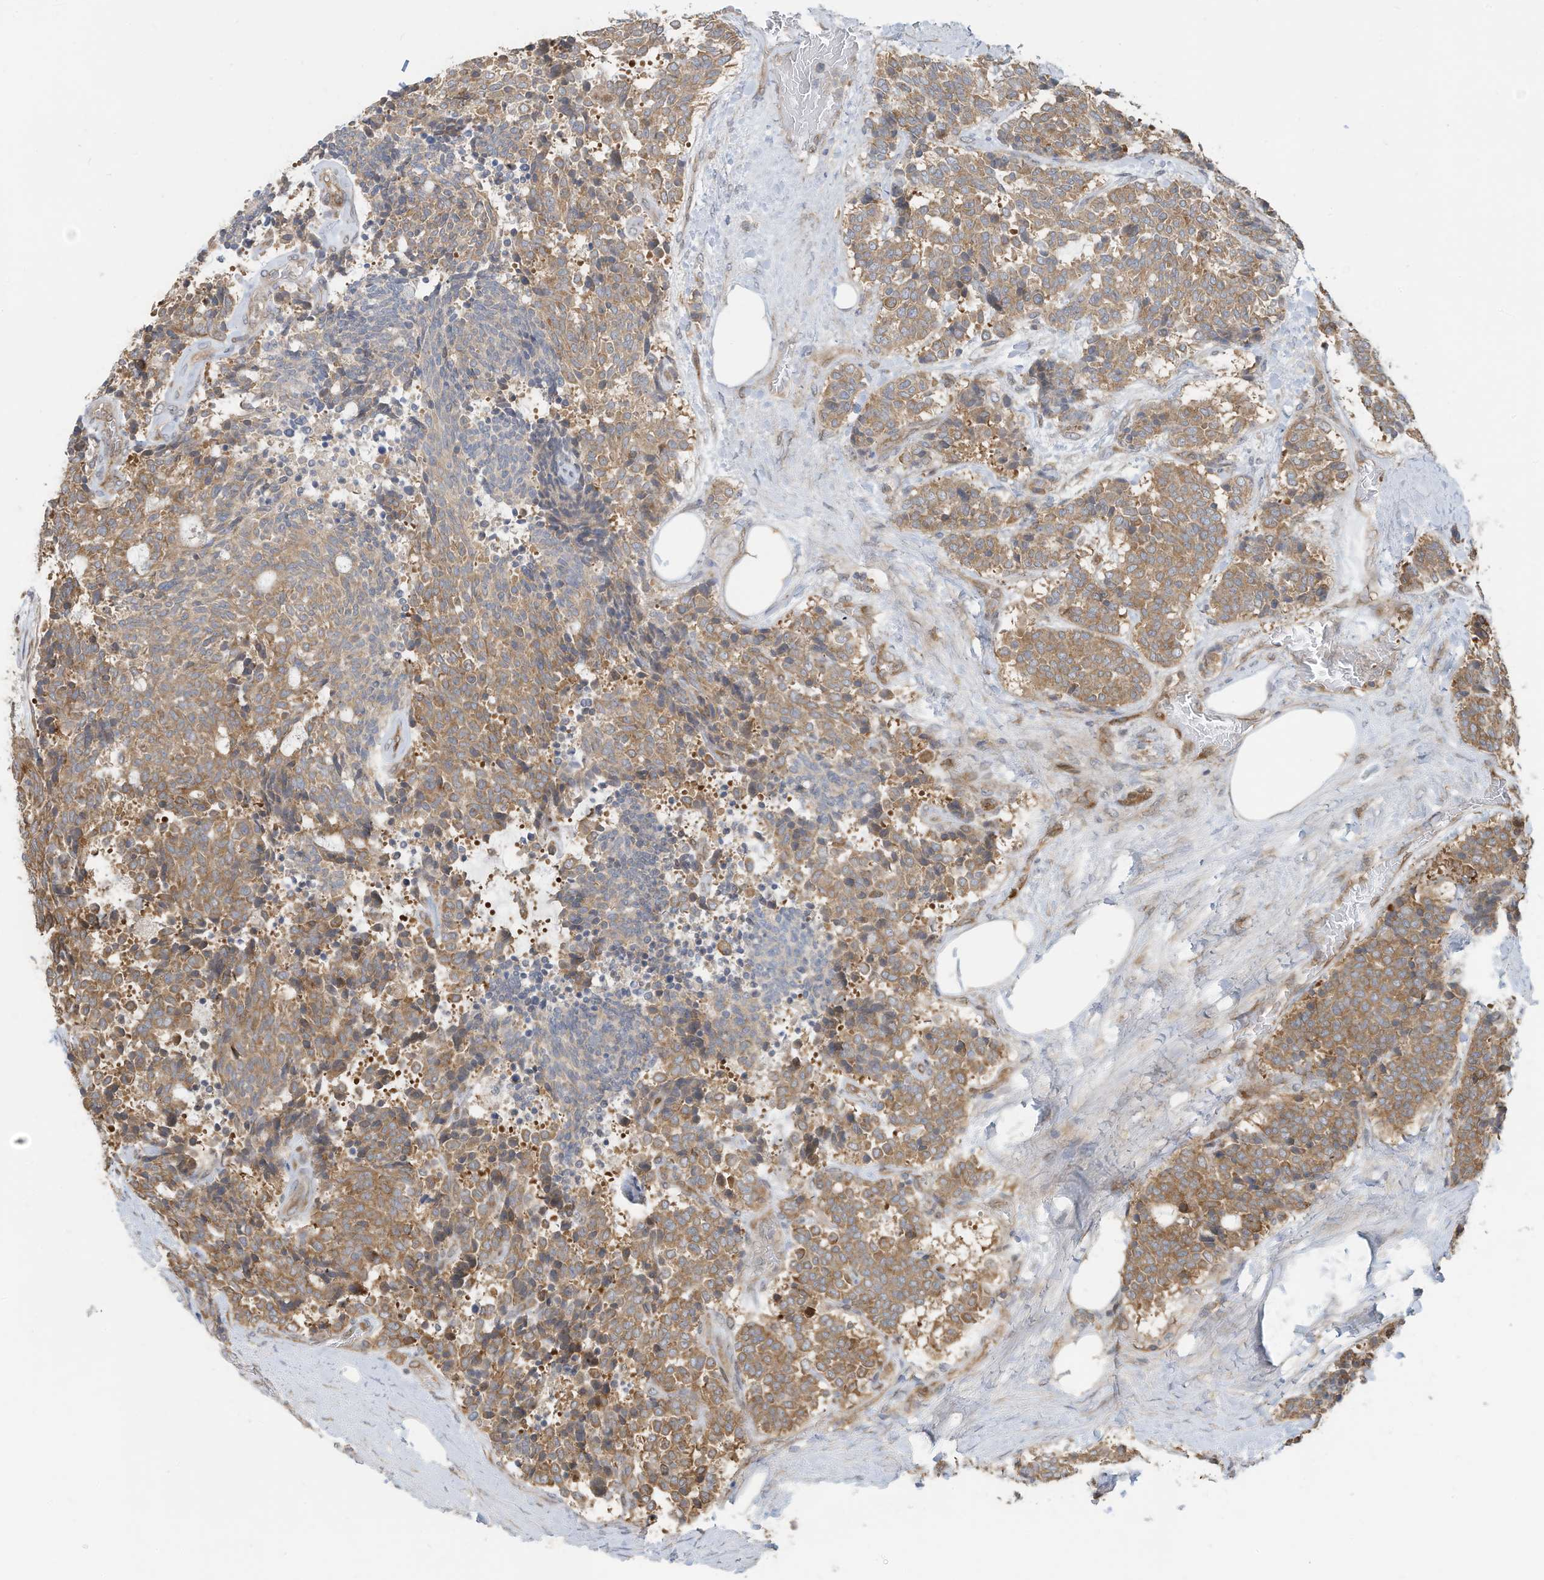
{"staining": {"intensity": "moderate", "quantity": ">75%", "location": "cytoplasmic/membranous"}, "tissue": "carcinoid", "cell_type": "Tumor cells", "image_type": "cancer", "snomed": [{"axis": "morphology", "description": "Carcinoid, malignant, NOS"}, {"axis": "topography", "description": "Pancreas"}], "caption": "This is a photomicrograph of immunohistochemistry staining of carcinoid, which shows moderate expression in the cytoplasmic/membranous of tumor cells.", "gene": "USE1", "patient": {"sex": "female", "age": 54}}